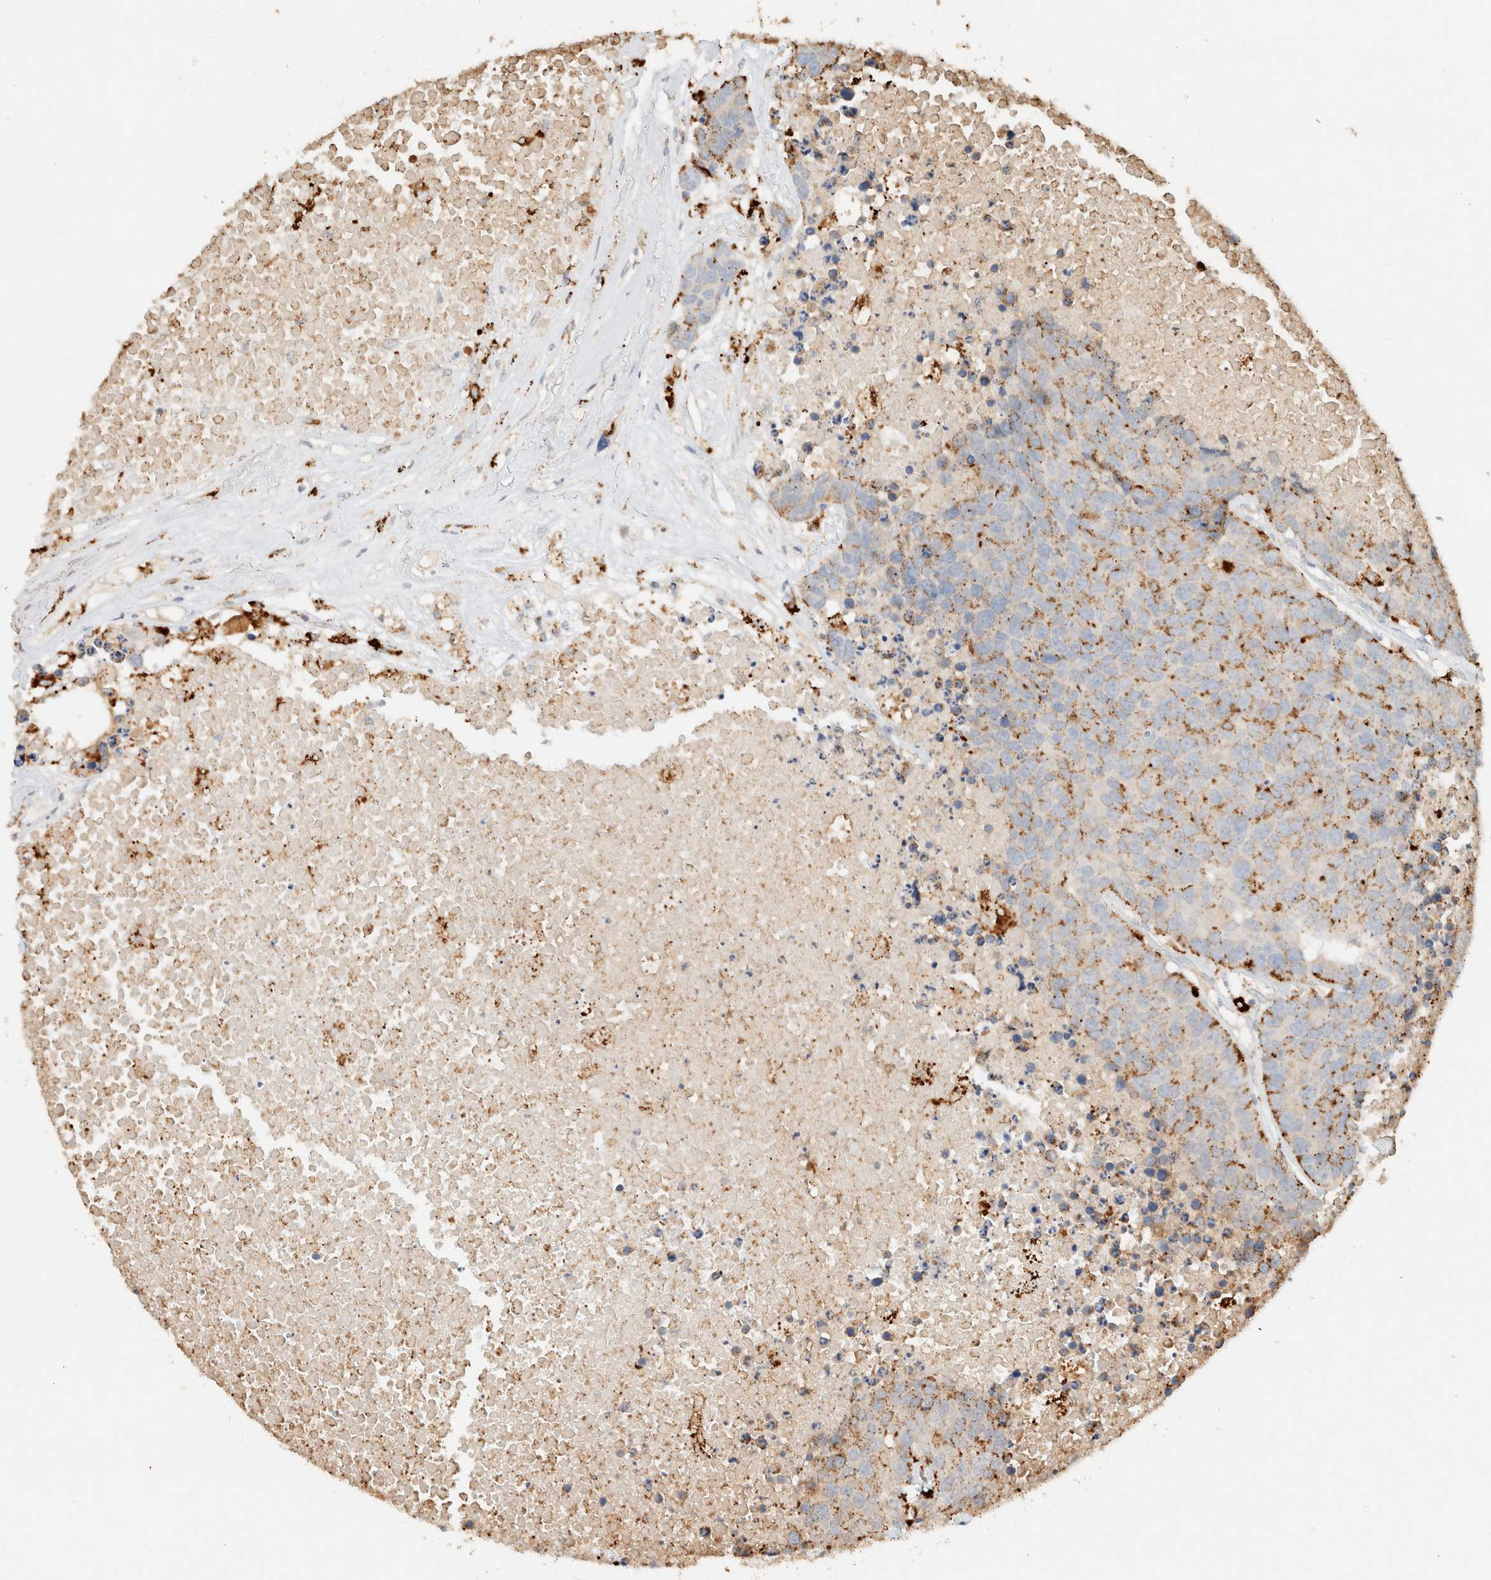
{"staining": {"intensity": "moderate", "quantity": ">75%", "location": "cytoplasmic/membranous"}, "tissue": "carcinoid", "cell_type": "Tumor cells", "image_type": "cancer", "snomed": [{"axis": "morphology", "description": "Carcinoid, malignant, NOS"}, {"axis": "topography", "description": "Lung"}], "caption": "An image showing moderate cytoplasmic/membranous positivity in about >75% of tumor cells in carcinoid, as visualized by brown immunohistochemical staining.", "gene": "CTSC", "patient": {"sex": "male", "age": 60}}